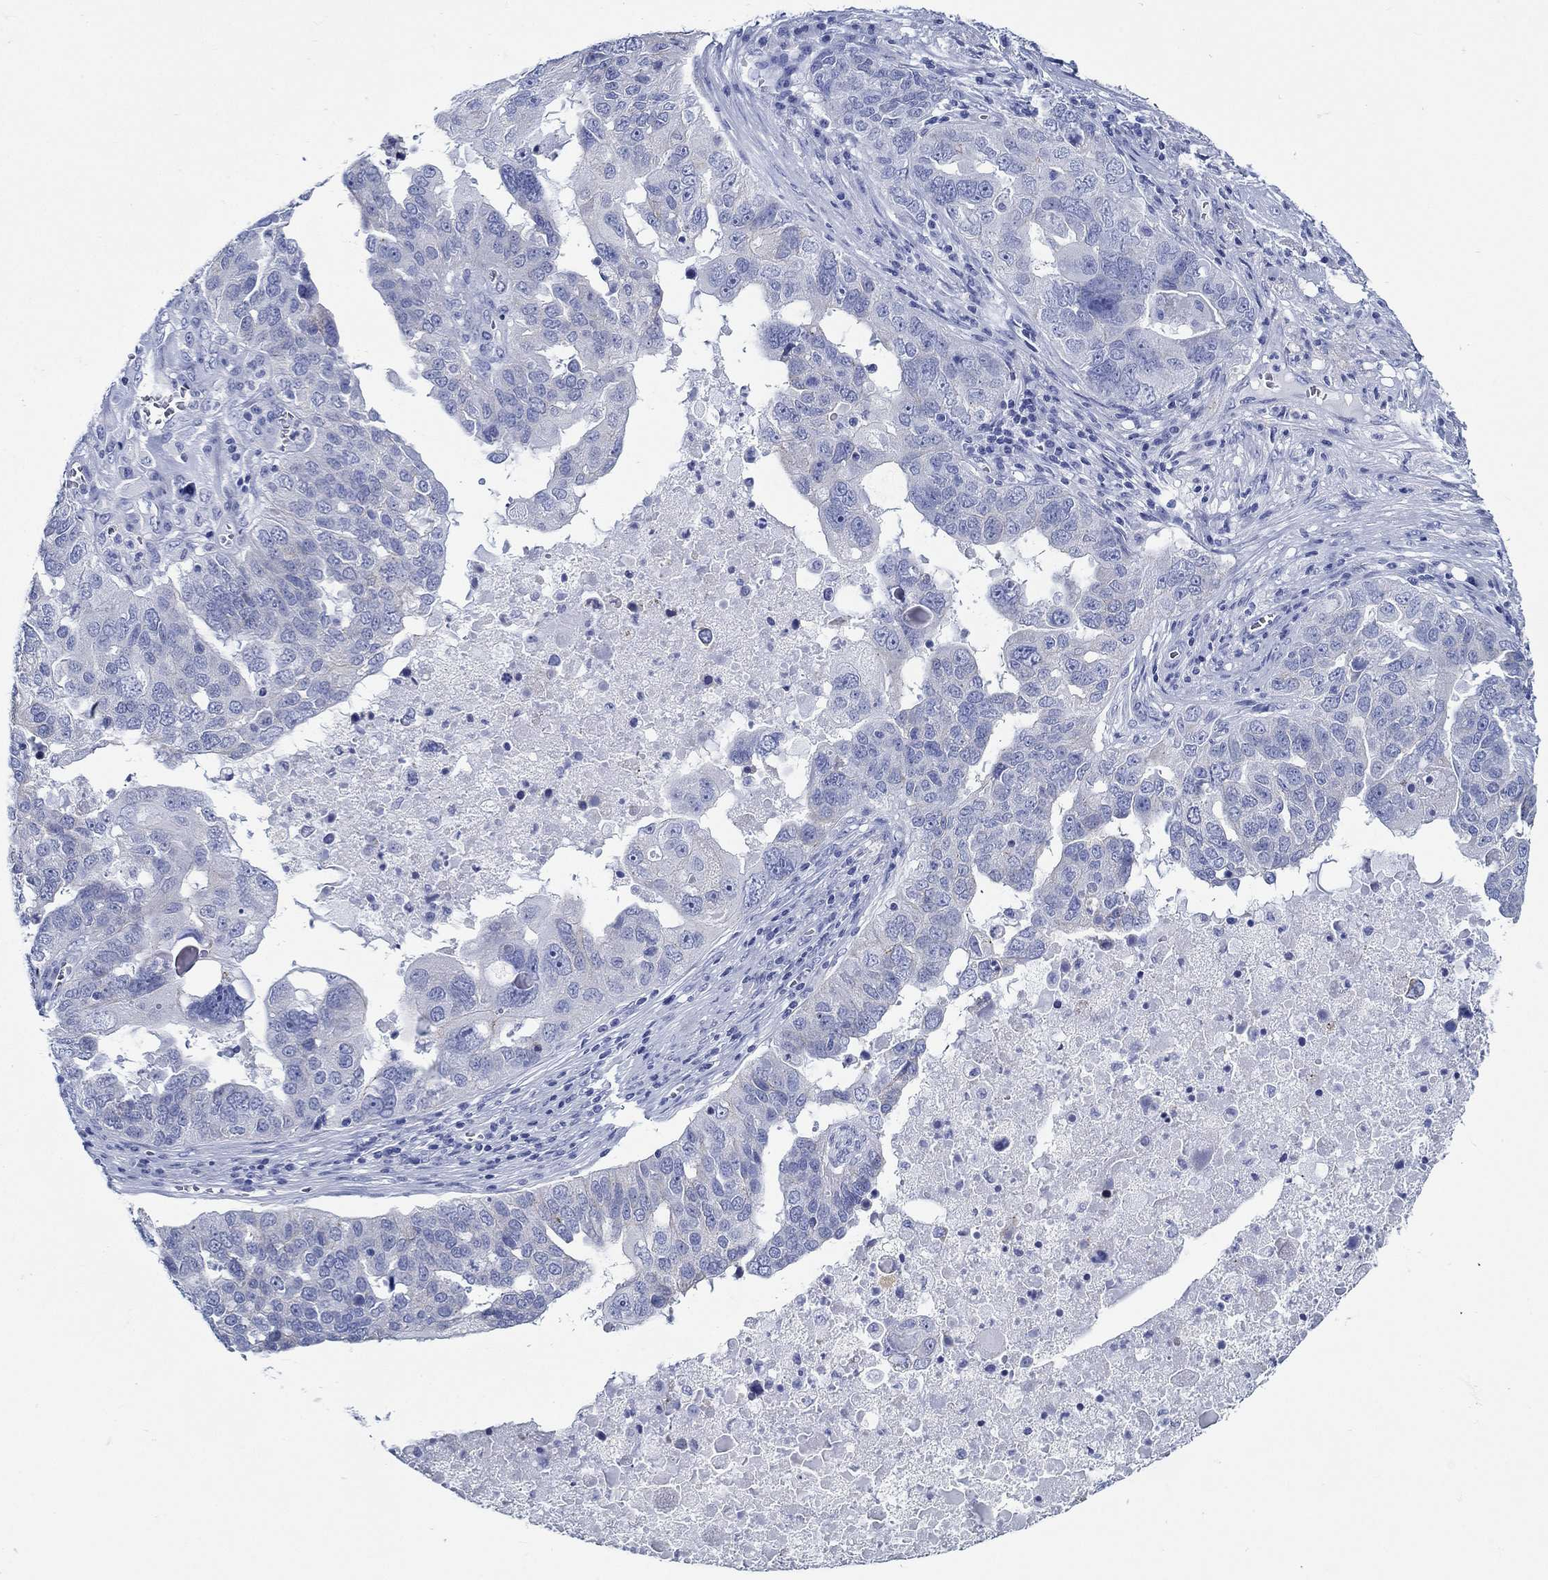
{"staining": {"intensity": "negative", "quantity": "none", "location": "none"}, "tissue": "ovarian cancer", "cell_type": "Tumor cells", "image_type": "cancer", "snomed": [{"axis": "morphology", "description": "Carcinoma, endometroid"}, {"axis": "topography", "description": "Soft tissue"}, {"axis": "topography", "description": "Ovary"}], "caption": "High power microscopy image of an IHC histopathology image of ovarian endometroid carcinoma, revealing no significant positivity in tumor cells.", "gene": "RD3L", "patient": {"sex": "female", "age": 52}}